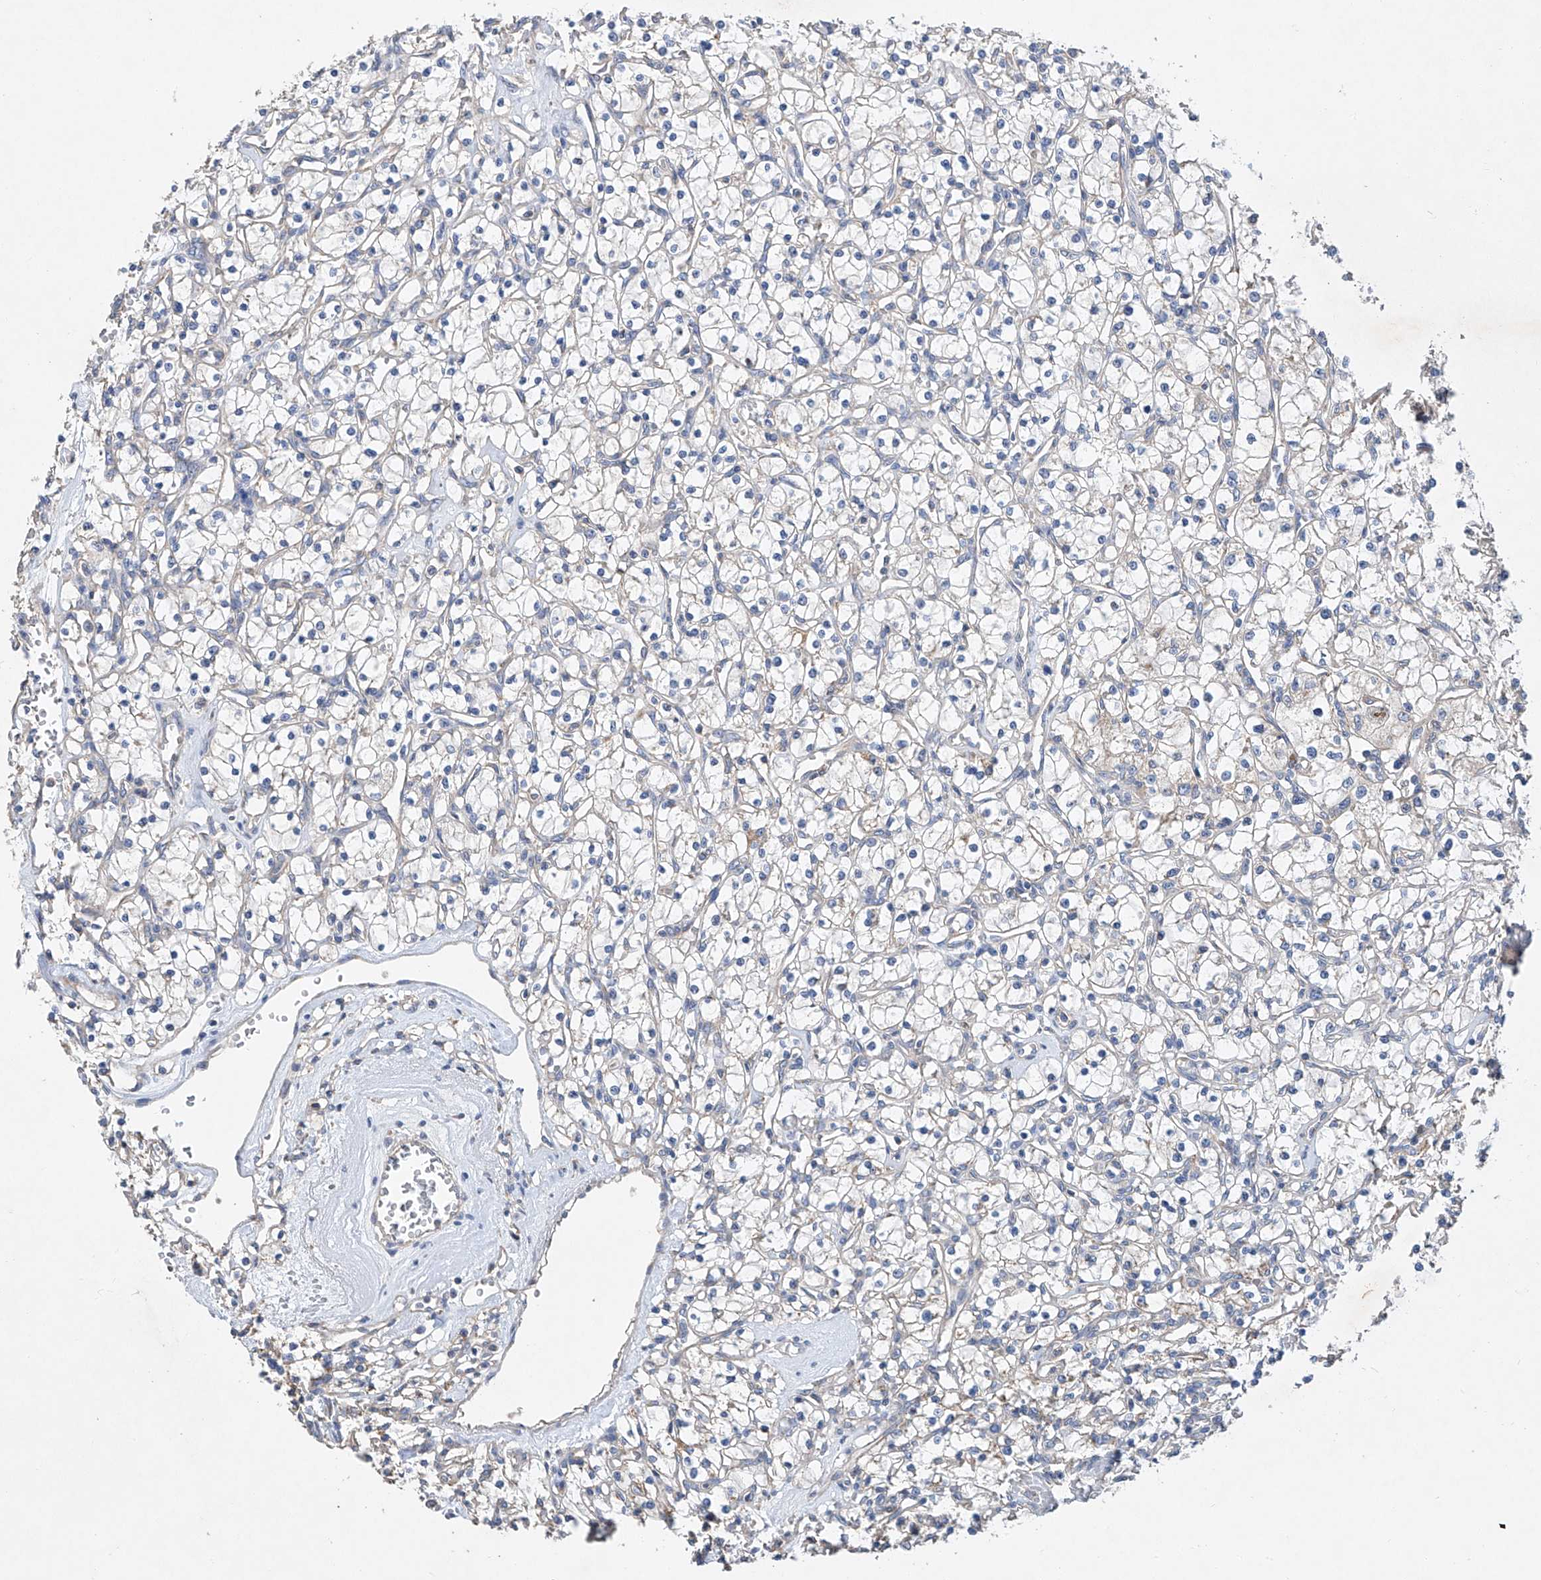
{"staining": {"intensity": "weak", "quantity": "25%-75%", "location": "cytoplasmic/membranous"}, "tissue": "renal cancer", "cell_type": "Tumor cells", "image_type": "cancer", "snomed": [{"axis": "morphology", "description": "Adenocarcinoma, NOS"}, {"axis": "topography", "description": "Kidney"}], "caption": "Tumor cells display low levels of weak cytoplasmic/membranous staining in about 25%-75% of cells in human renal adenocarcinoma. Nuclei are stained in blue.", "gene": "AMD1", "patient": {"sex": "female", "age": 59}}